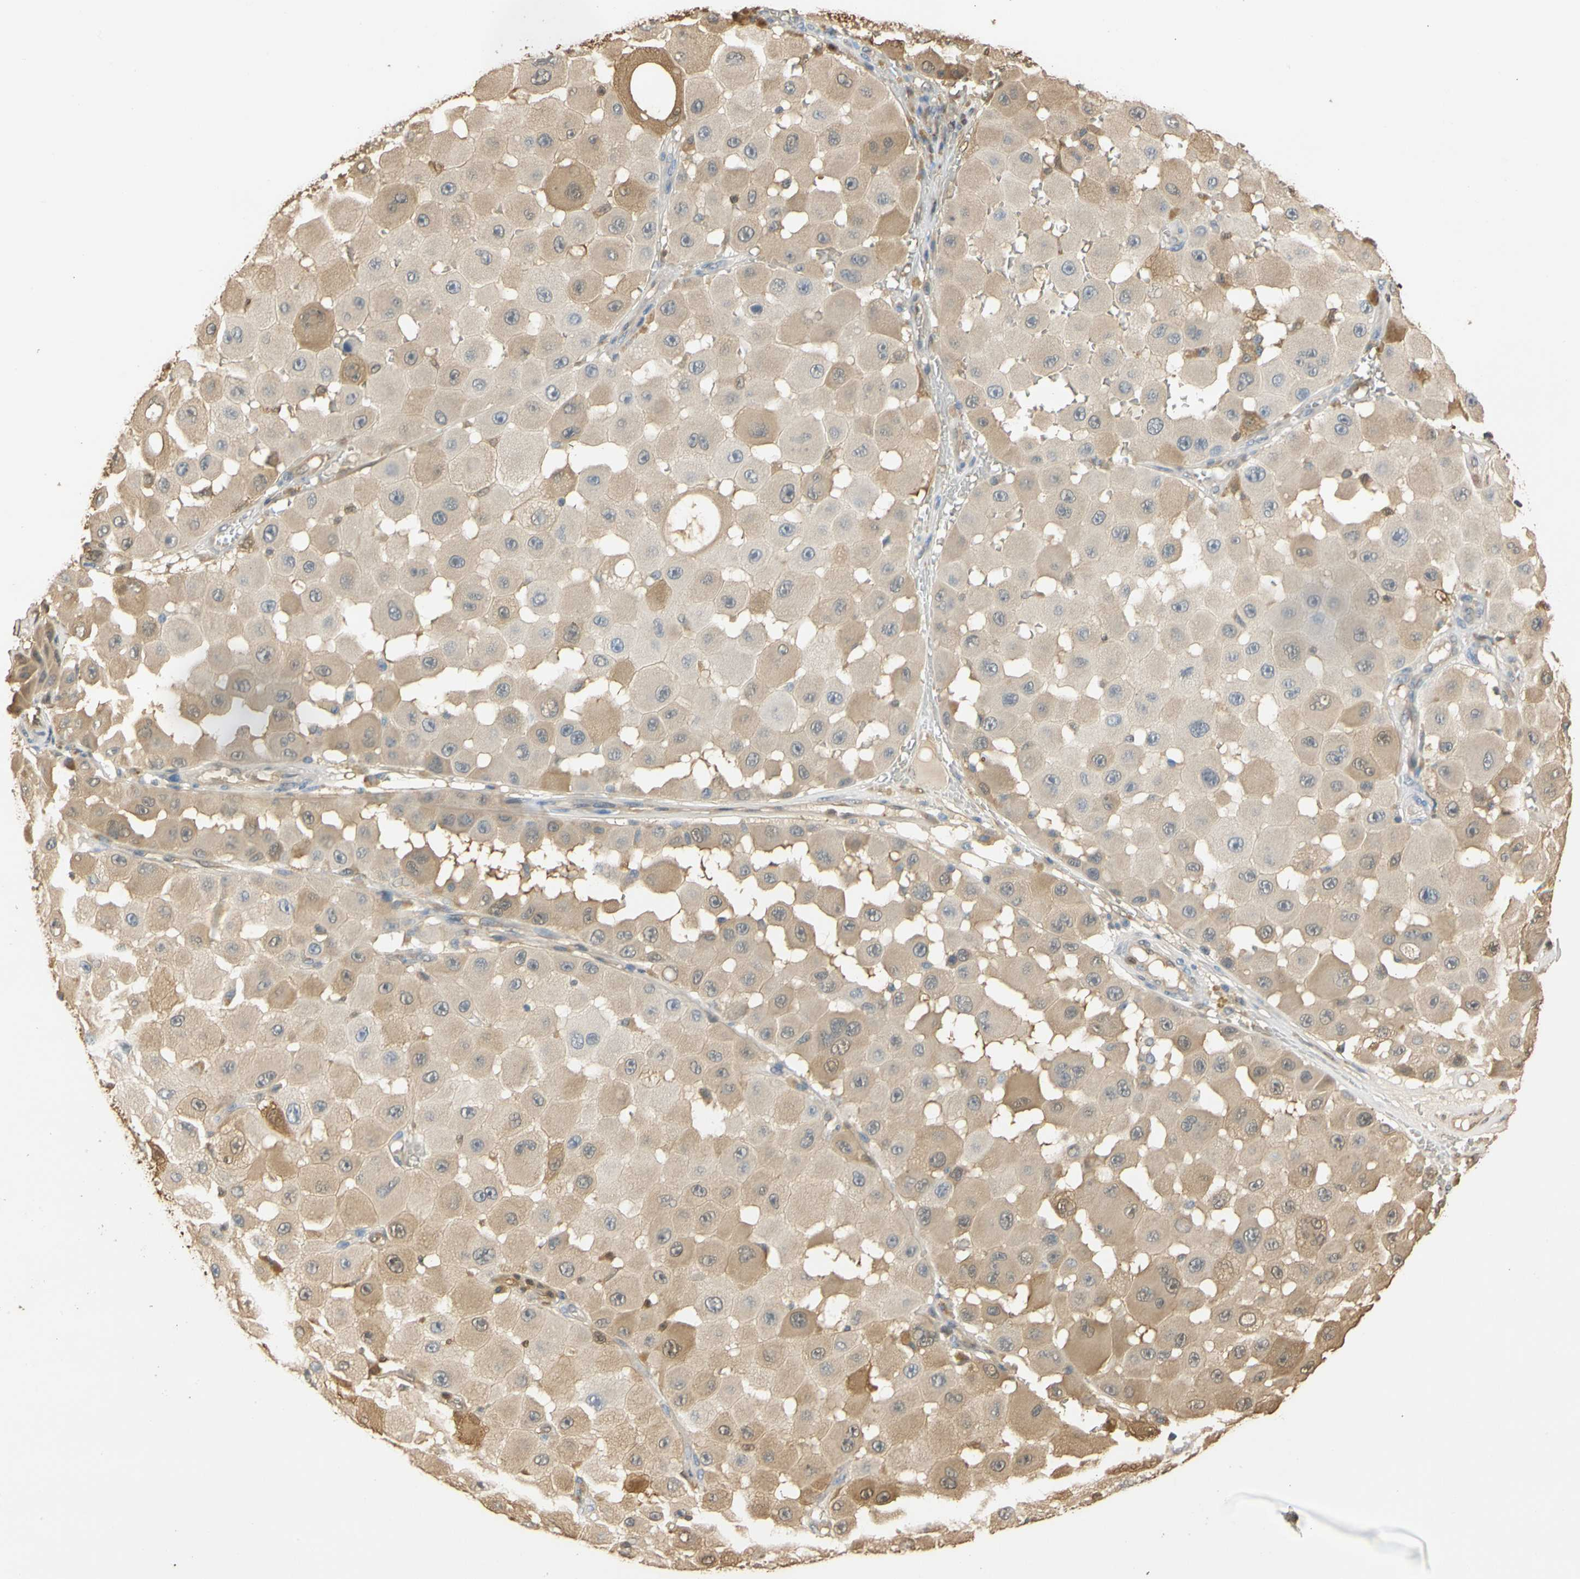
{"staining": {"intensity": "weak", "quantity": ">75%", "location": "cytoplasmic/membranous"}, "tissue": "melanoma", "cell_type": "Tumor cells", "image_type": "cancer", "snomed": [{"axis": "morphology", "description": "Malignant melanoma, NOS"}, {"axis": "topography", "description": "Skin"}], "caption": "High-magnification brightfield microscopy of melanoma stained with DAB (brown) and counterstained with hematoxylin (blue). tumor cells exhibit weak cytoplasmic/membranous expression is identified in approximately>75% of cells. The staining was performed using DAB, with brown indicating positive protein expression. Nuclei are stained blue with hematoxylin.", "gene": "S100A6", "patient": {"sex": "female", "age": 81}}